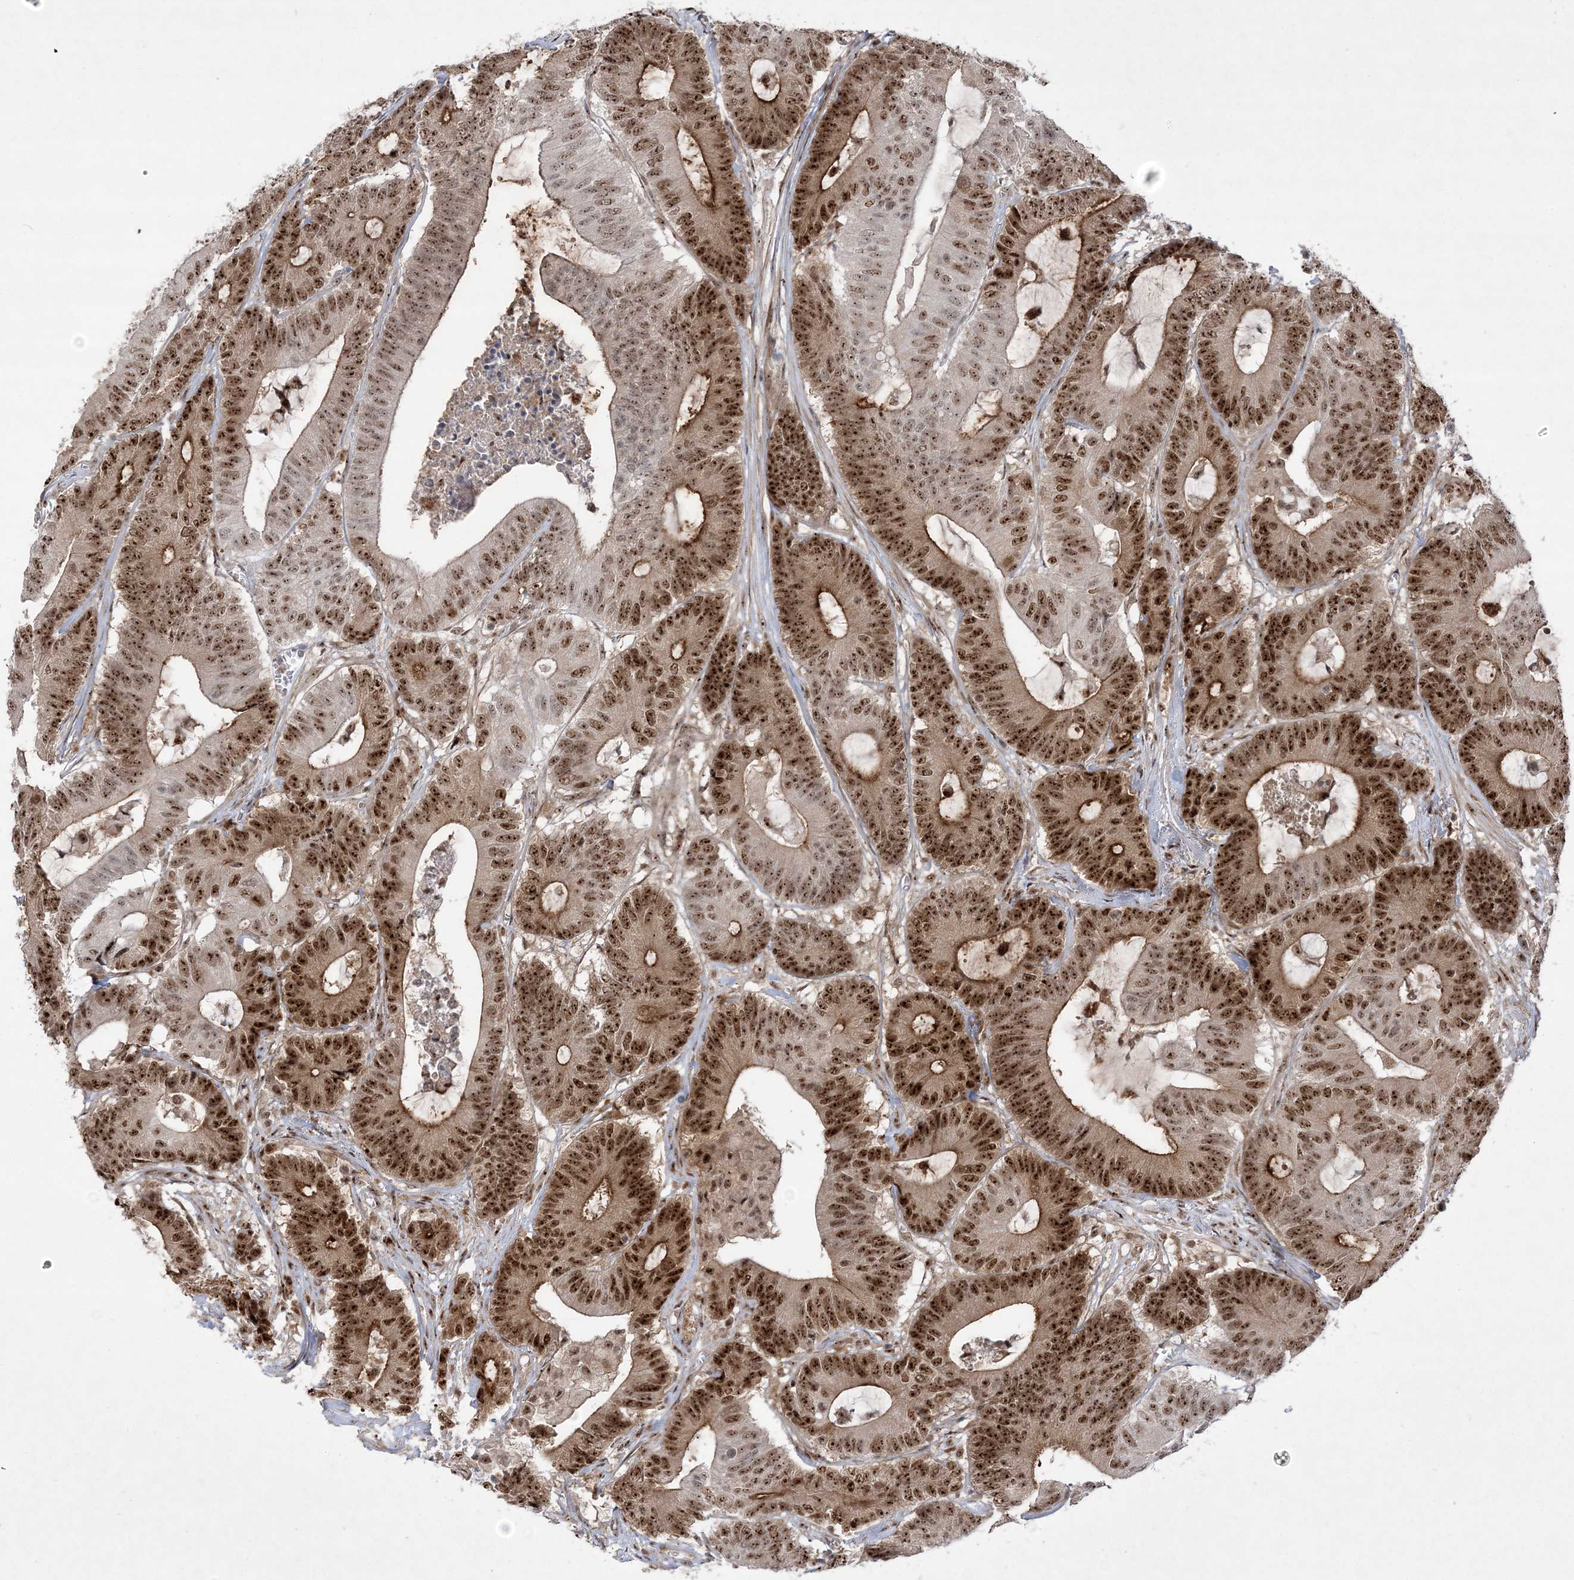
{"staining": {"intensity": "strong", "quantity": ">75%", "location": "nuclear"}, "tissue": "colorectal cancer", "cell_type": "Tumor cells", "image_type": "cancer", "snomed": [{"axis": "morphology", "description": "Adenocarcinoma, NOS"}, {"axis": "topography", "description": "Colon"}], "caption": "High-power microscopy captured an IHC micrograph of adenocarcinoma (colorectal), revealing strong nuclear staining in approximately >75% of tumor cells.", "gene": "NPM3", "patient": {"sex": "female", "age": 84}}